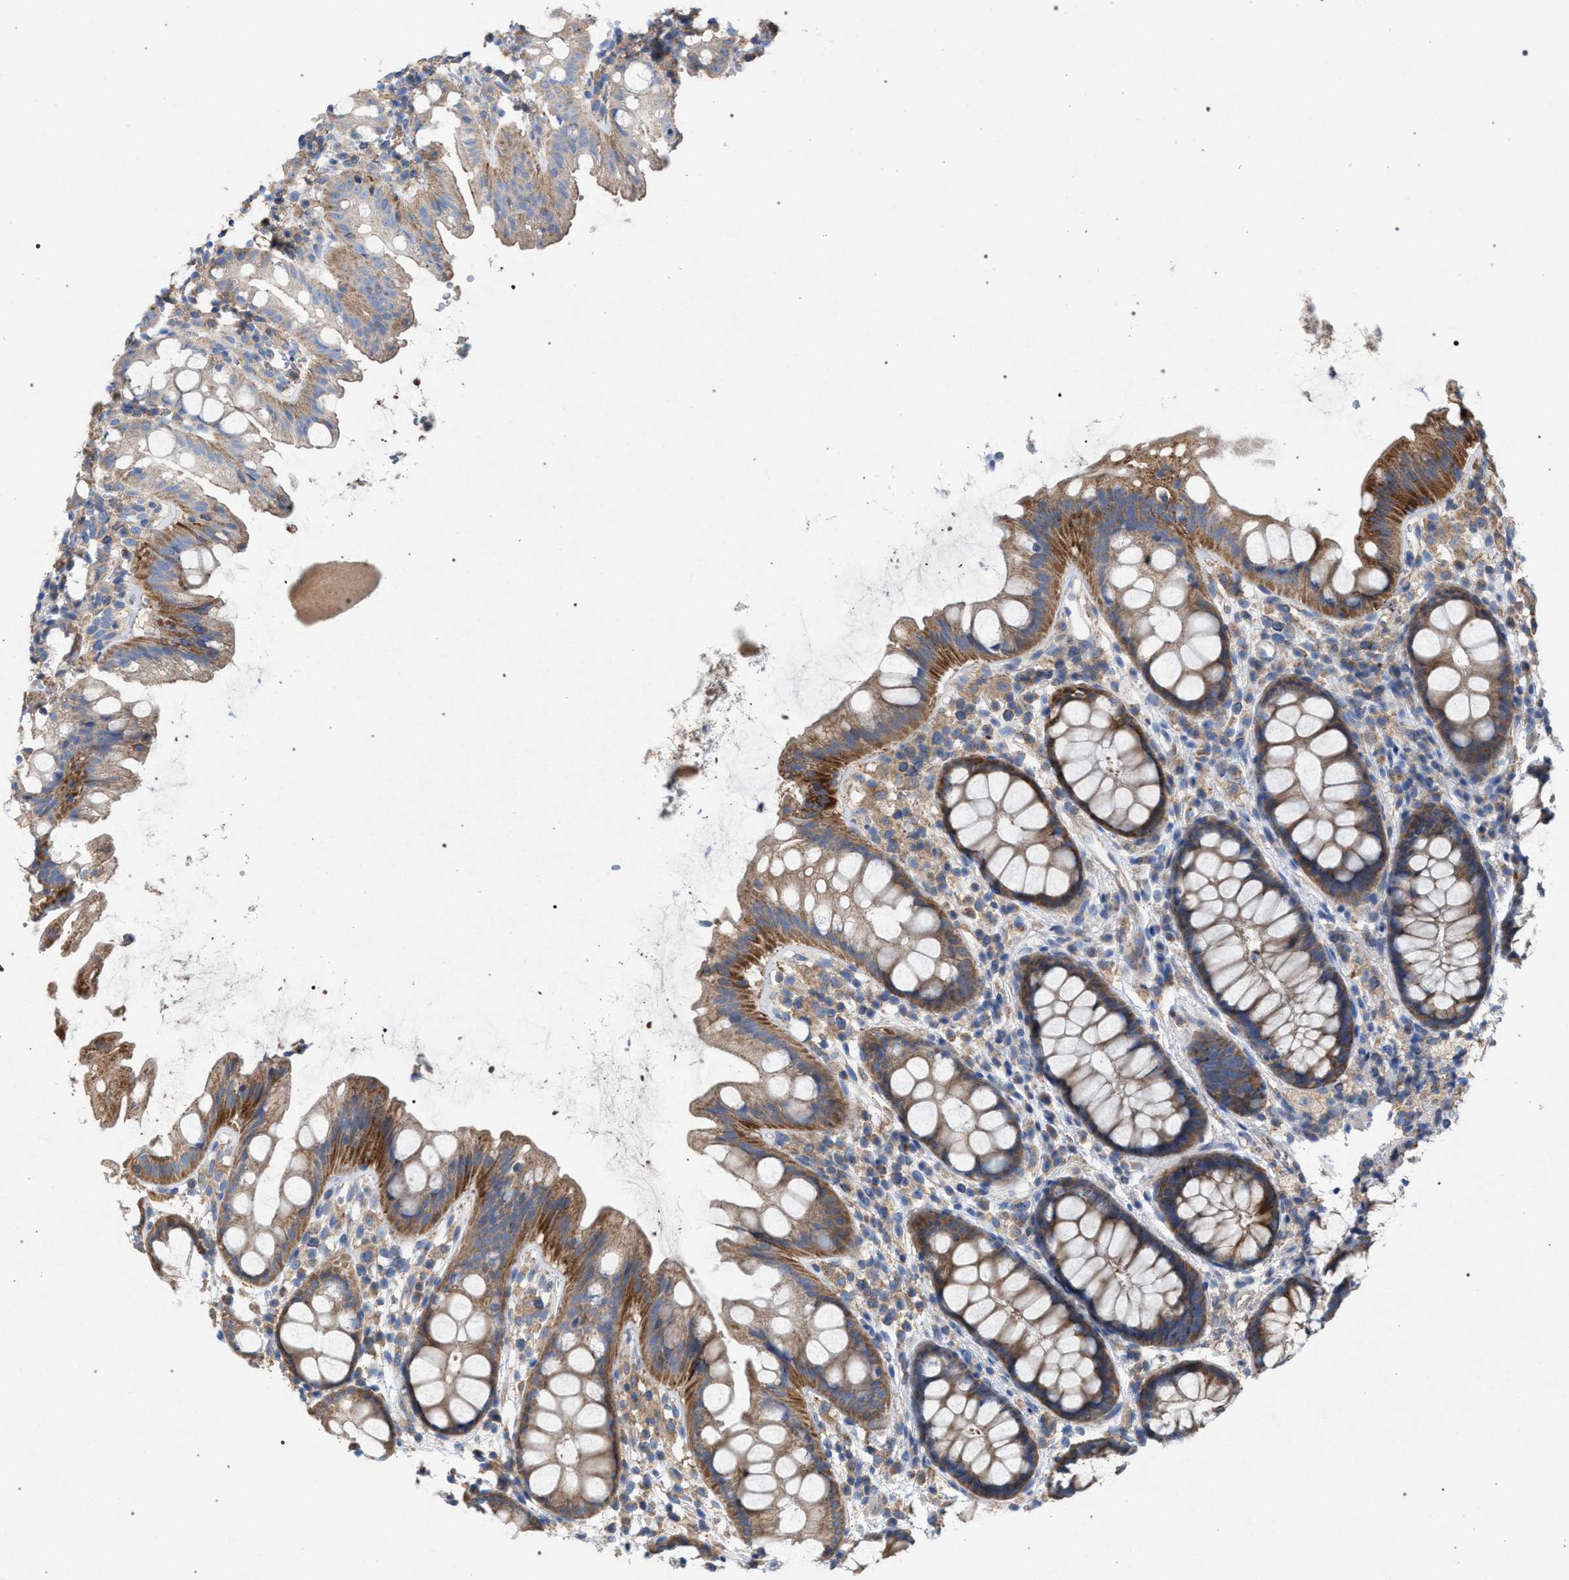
{"staining": {"intensity": "moderate", "quantity": ">75%", "location": "cytoplasmic/membranous"}, "tissue": "rectum", "cell_type": "Glandular cells", "image_type": "normal", "snomed": [{"axis": "morphology", "description": "Normal tissue, NOS"}, {"axis": "topography", "description": "Rectum"}], "caption": "Protein expression analysis of normal human rectum reveals moderate cytoplasmic/membranous positivity in approximately >75% of glandular cells. (IHC, brightfield microscopy, high magnification).", "gene": "VPS13A", "patient": {"sex": "female", "age": 65}}